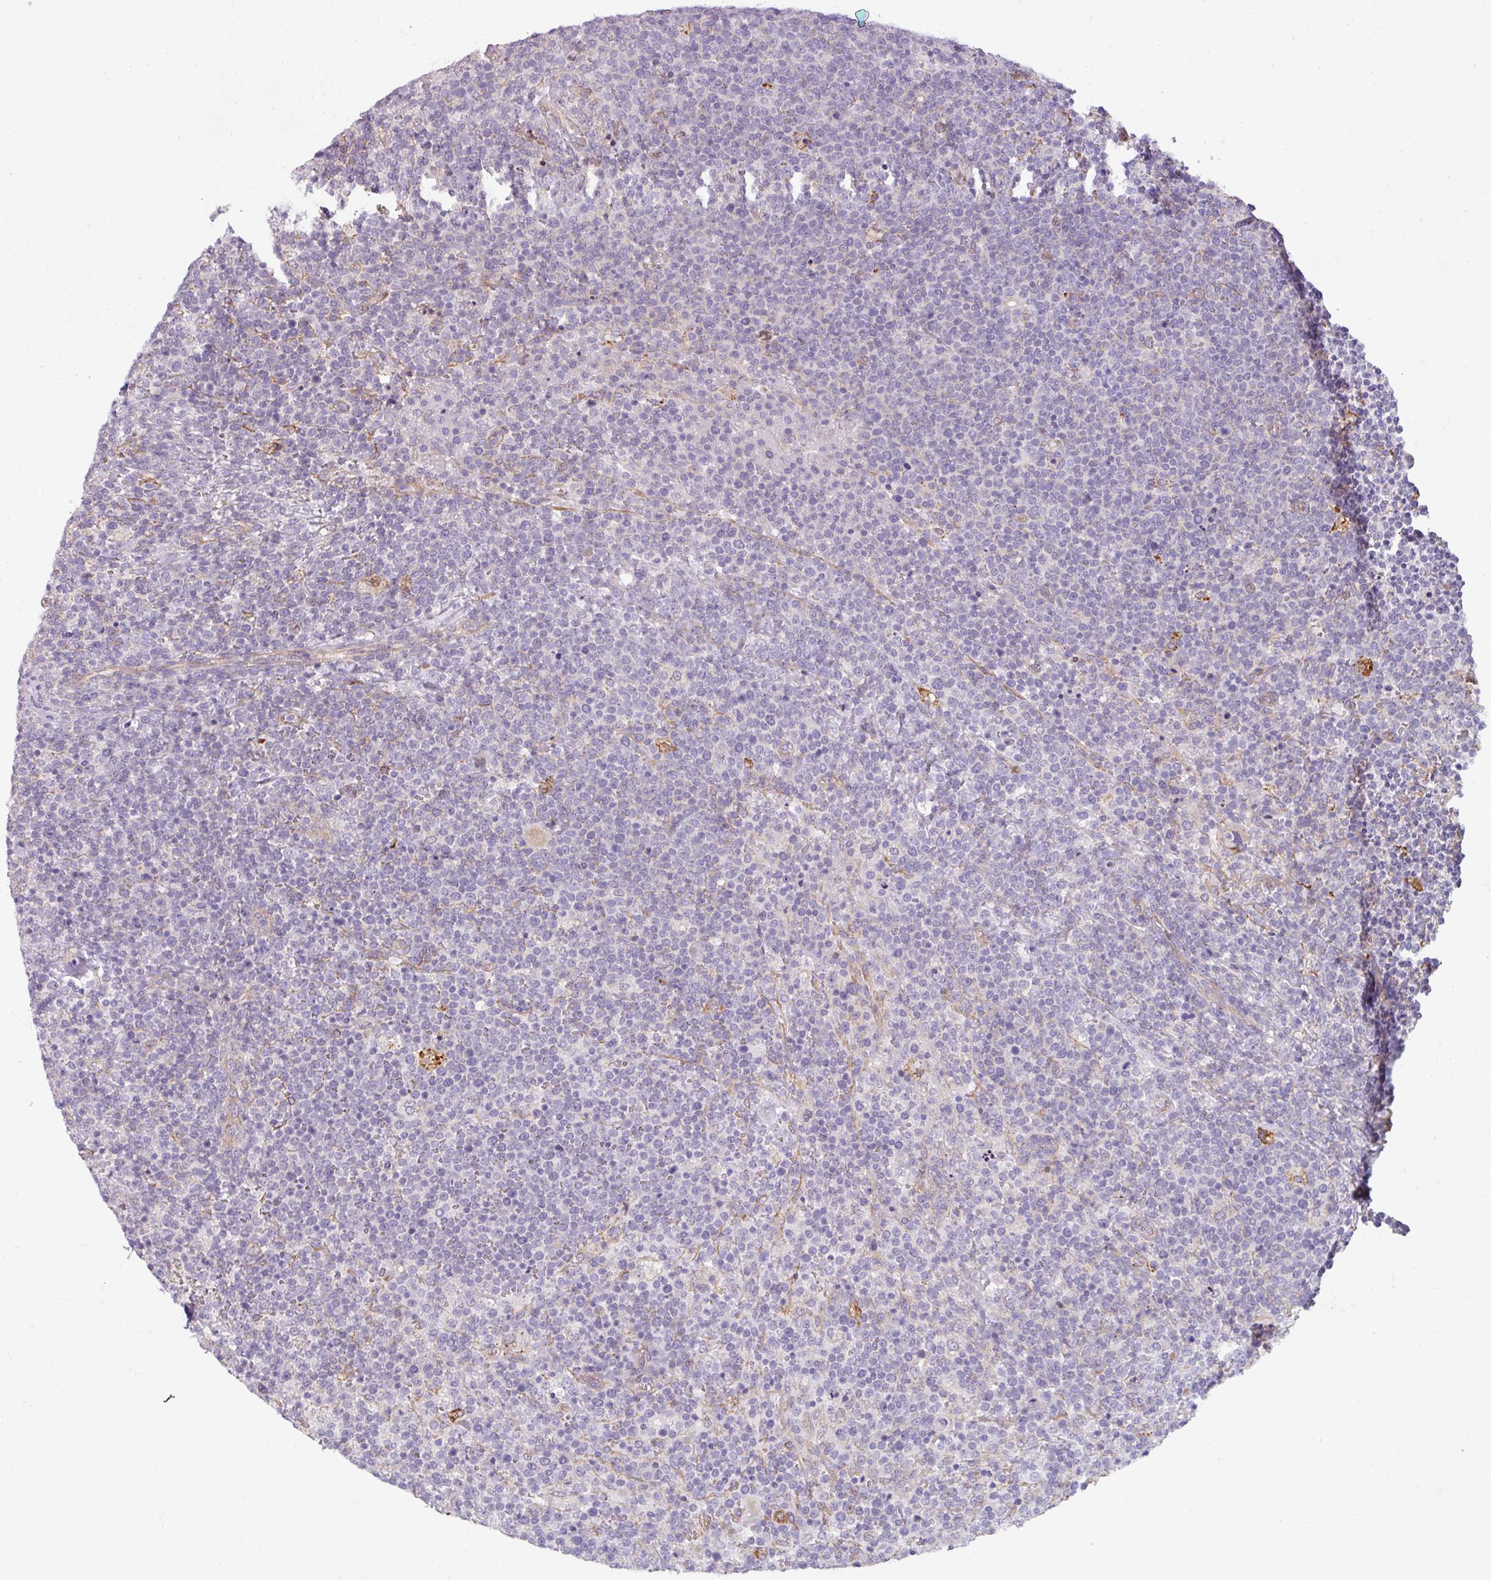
{"staining": {"intensity": "negative", "quantity": "none", "location": "none"}, "tissue": "lymphoma", "cell_type": "Tumor cells", "image_type": "cancer", "snomed": [{"axis": "morphology", "description": "Malignant lymphoma, non-Hodgkin's type, High grade"}, {"axis": "topography", "description": "Lymph node"}], "caption": "Tumor cells show no significant protein expression in malignant lymphoma, non-Hodgkin's type (high-grade).", "gene": "BUD23", "patient": {"sex": "male", "age": 61}}